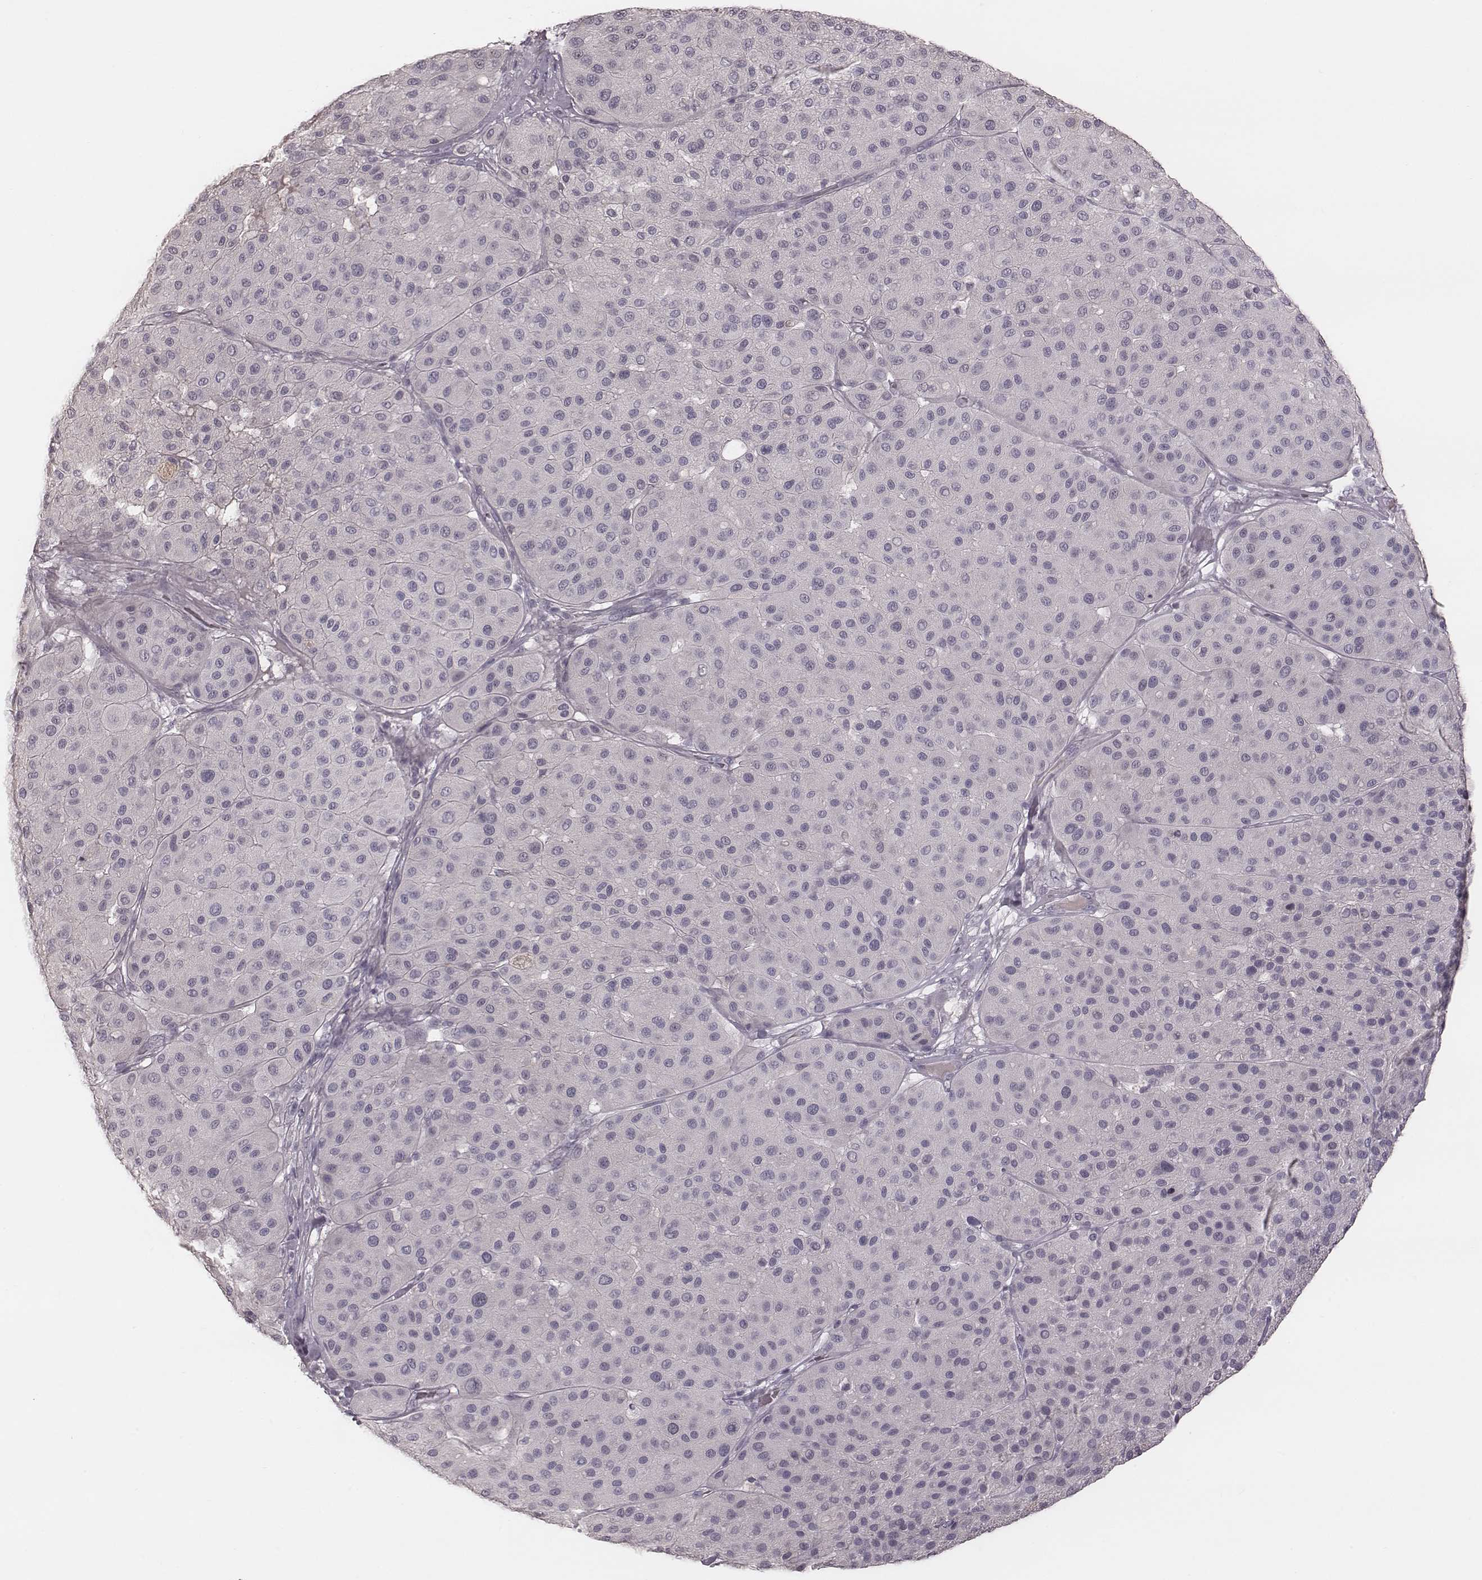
{"staining": {"intensity": "negative", "quantity": "none", "location": "none"}, "tissue": "melanoma", "cell_type": "Tumor cells", "image_type": "cancer", "snomed": [{"axis": "morphology", "description": "Malignant melanoma, Metastatic site"}, {"axis": "topography", "description": "Smooth muscle"}], "caption": "Immunohistochemistry (IHC) micrograph of neoplastic tissue: melanoma stained with DAB reveals no significant protein expression in tumor cells.", "gene": "SMIM24", "patient": {"sex": "male", "age": 41}}